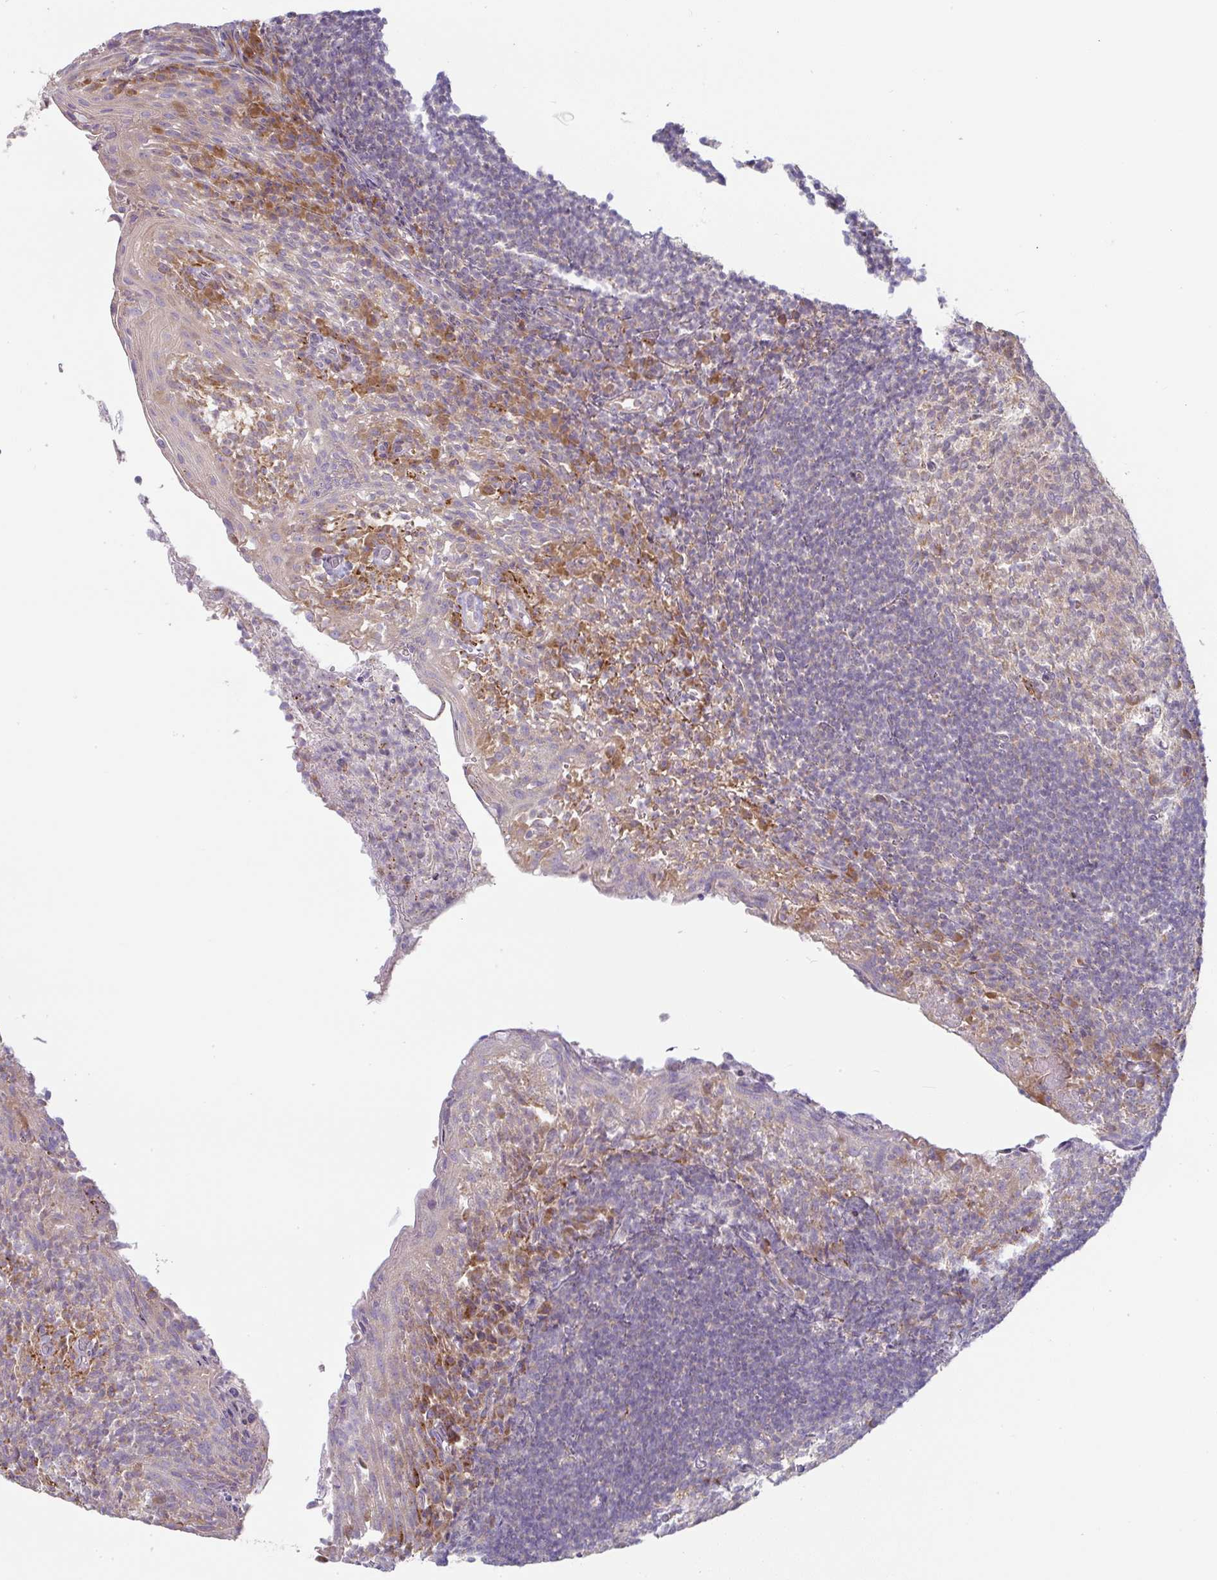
{"staining": {"intensity": "moderate", "quantity": "<25%", "location": "cytoplasmic/membranous"}, "tissue": "tonsil", "cell_type": "Germinal center cells", "image_type": "normal", "snomed": [{"axis": "morphology", "description": "Normal tissue, NOS"}, {"axis": "topography", "description": "Tonsil"}], "caption": "This is an image of immunohistochemistry staining of normal tonsil, which shows moderate staining in the cytoplasmic/membranous of germinal center cells.", "gene": "MOB1A", "patient": {"sex": "female", "age": 10}}